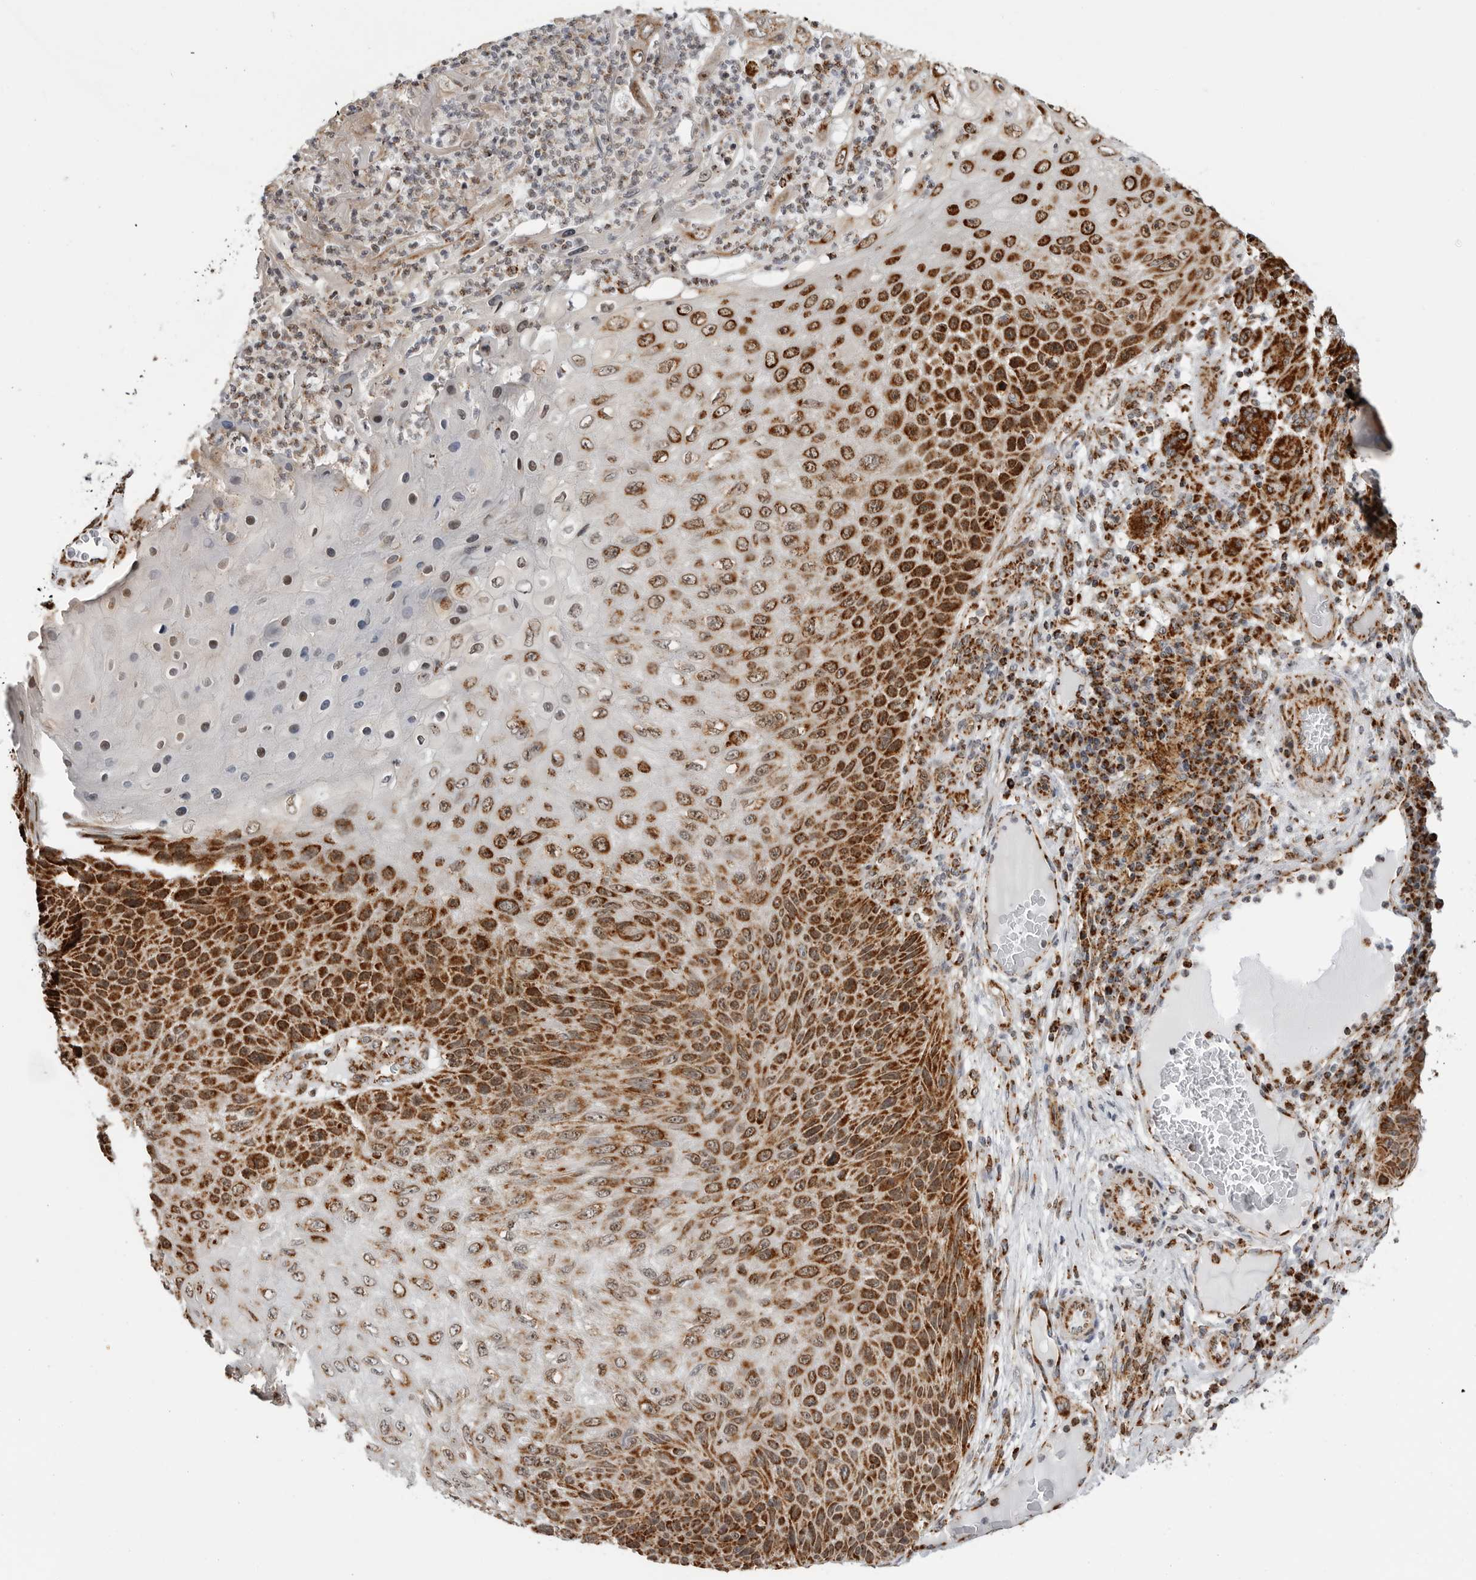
{"staining": {"intensity": "strong", "quantity": ">75%", "location": "cytoplasmic/membranous"}, "tissue": "skin cancer", "cell_type": "Tumor cells", "image_type": "cancer", "snomed": [{"axis": "morphology", "description": "Squamous cell carcinoma, NOS"}, {"axis": "topography", "description": "Skin"}], "caption": "DAB immunohistochemical staining of human squamous cell carcinoma (skin) exhibits strong cytoplasmic/membranous protein positivity in about >75% of tumor cells.", "gene": "COX5A", "patient": {"sex": "female", "age": 88}}